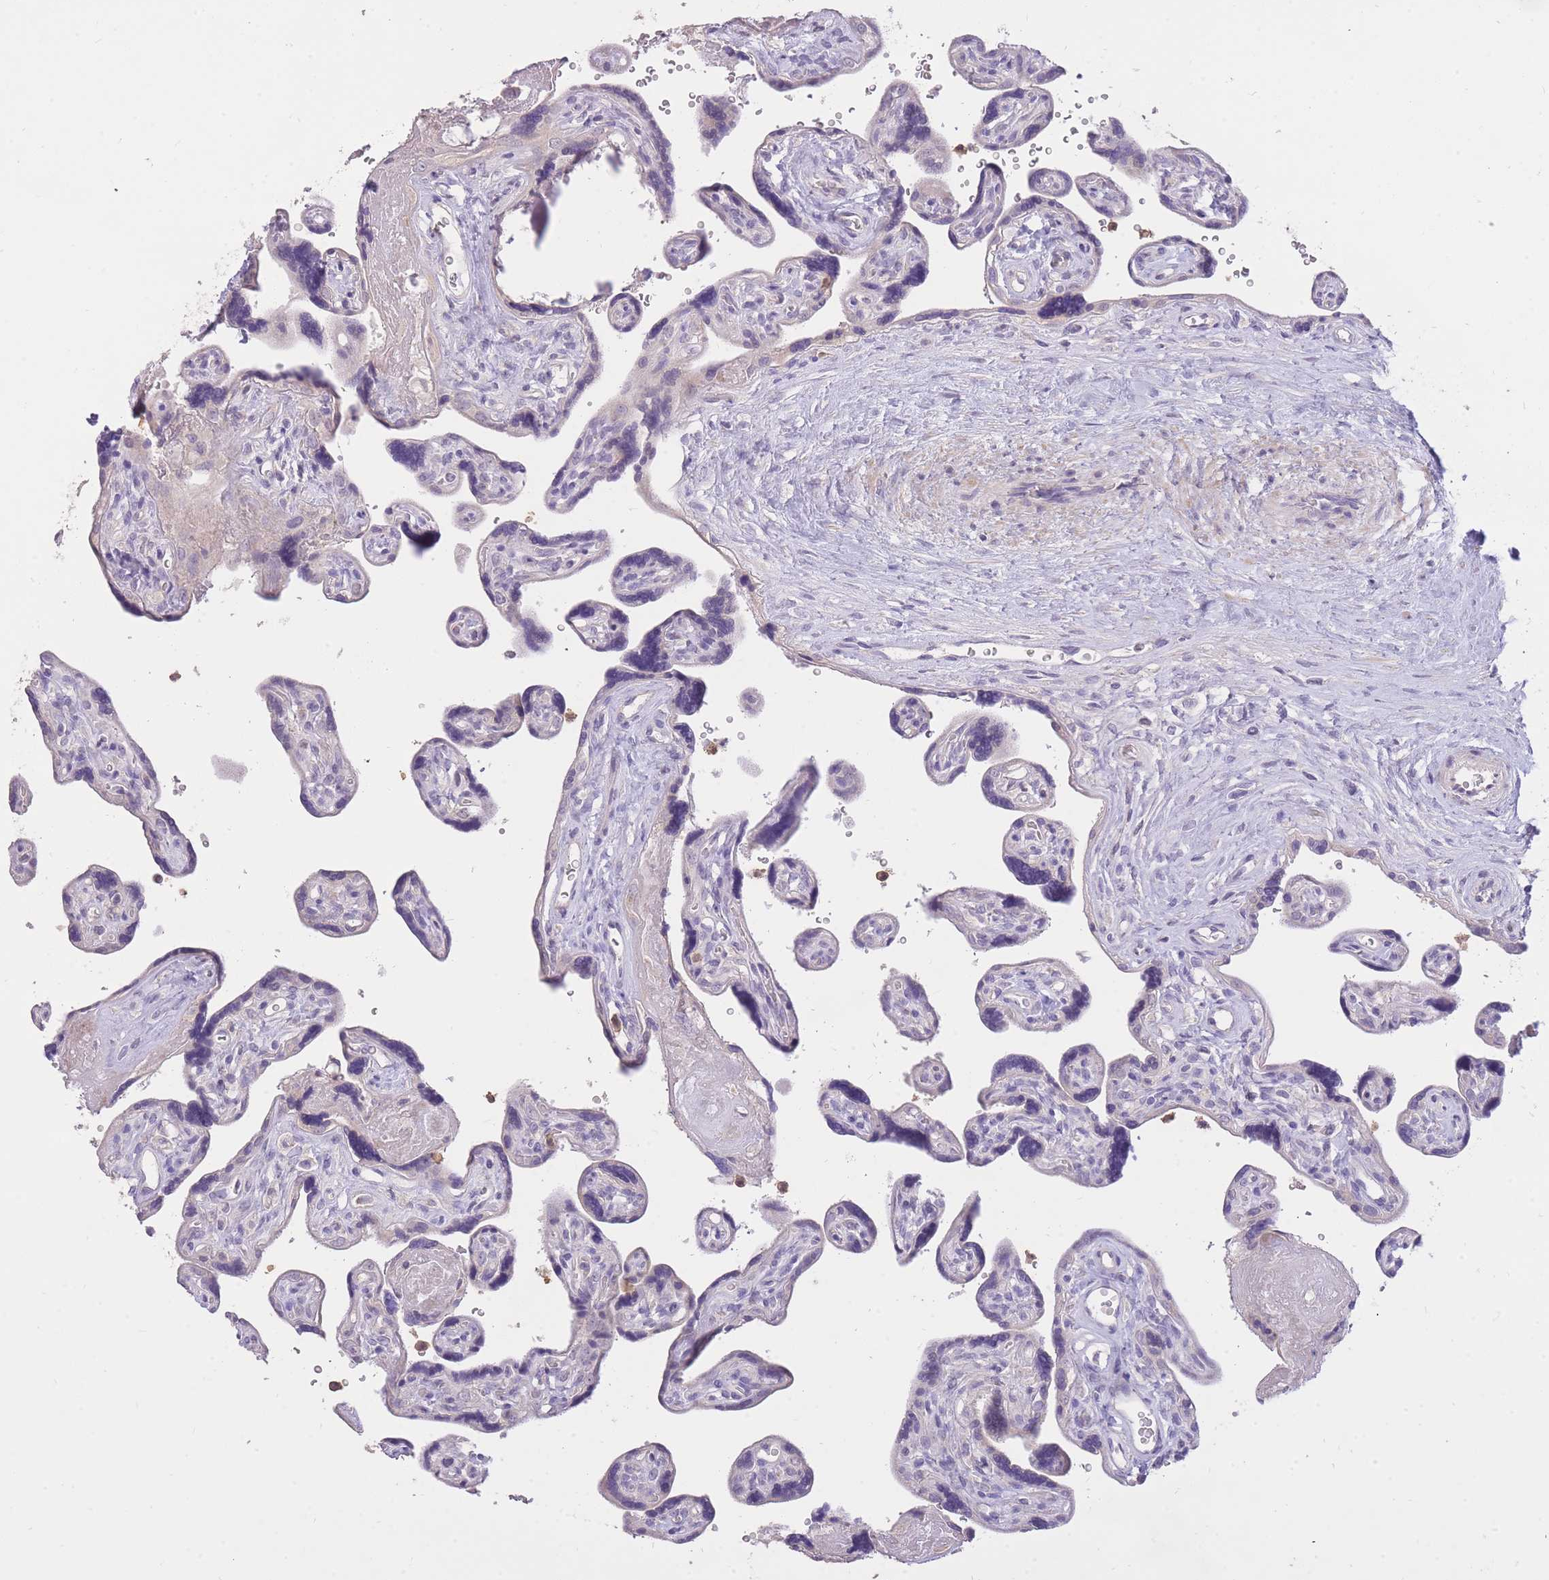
{"staining": {"intensity": "weak", "quantity": "<25%", "location": "cytoplasmic/membranous"}, "tissue": "placenta", "cell_type": "Decidual cells", "image_type": "normal", "snomed": [{"axis": "morphology", "description": "Normal tissue, NOS"}, {"axis": "topography", "description": "Placenta"}], "caption": "Placenta was stained to show a protein in brown. There is no significant positivity in decidual cells. (DAB (3,3'-diaminobenzidine) IHC visualized using brightfield microscopy, high magnification).", "gene": "FRG2B", "patient": {"sex": "female", "age": 39}}